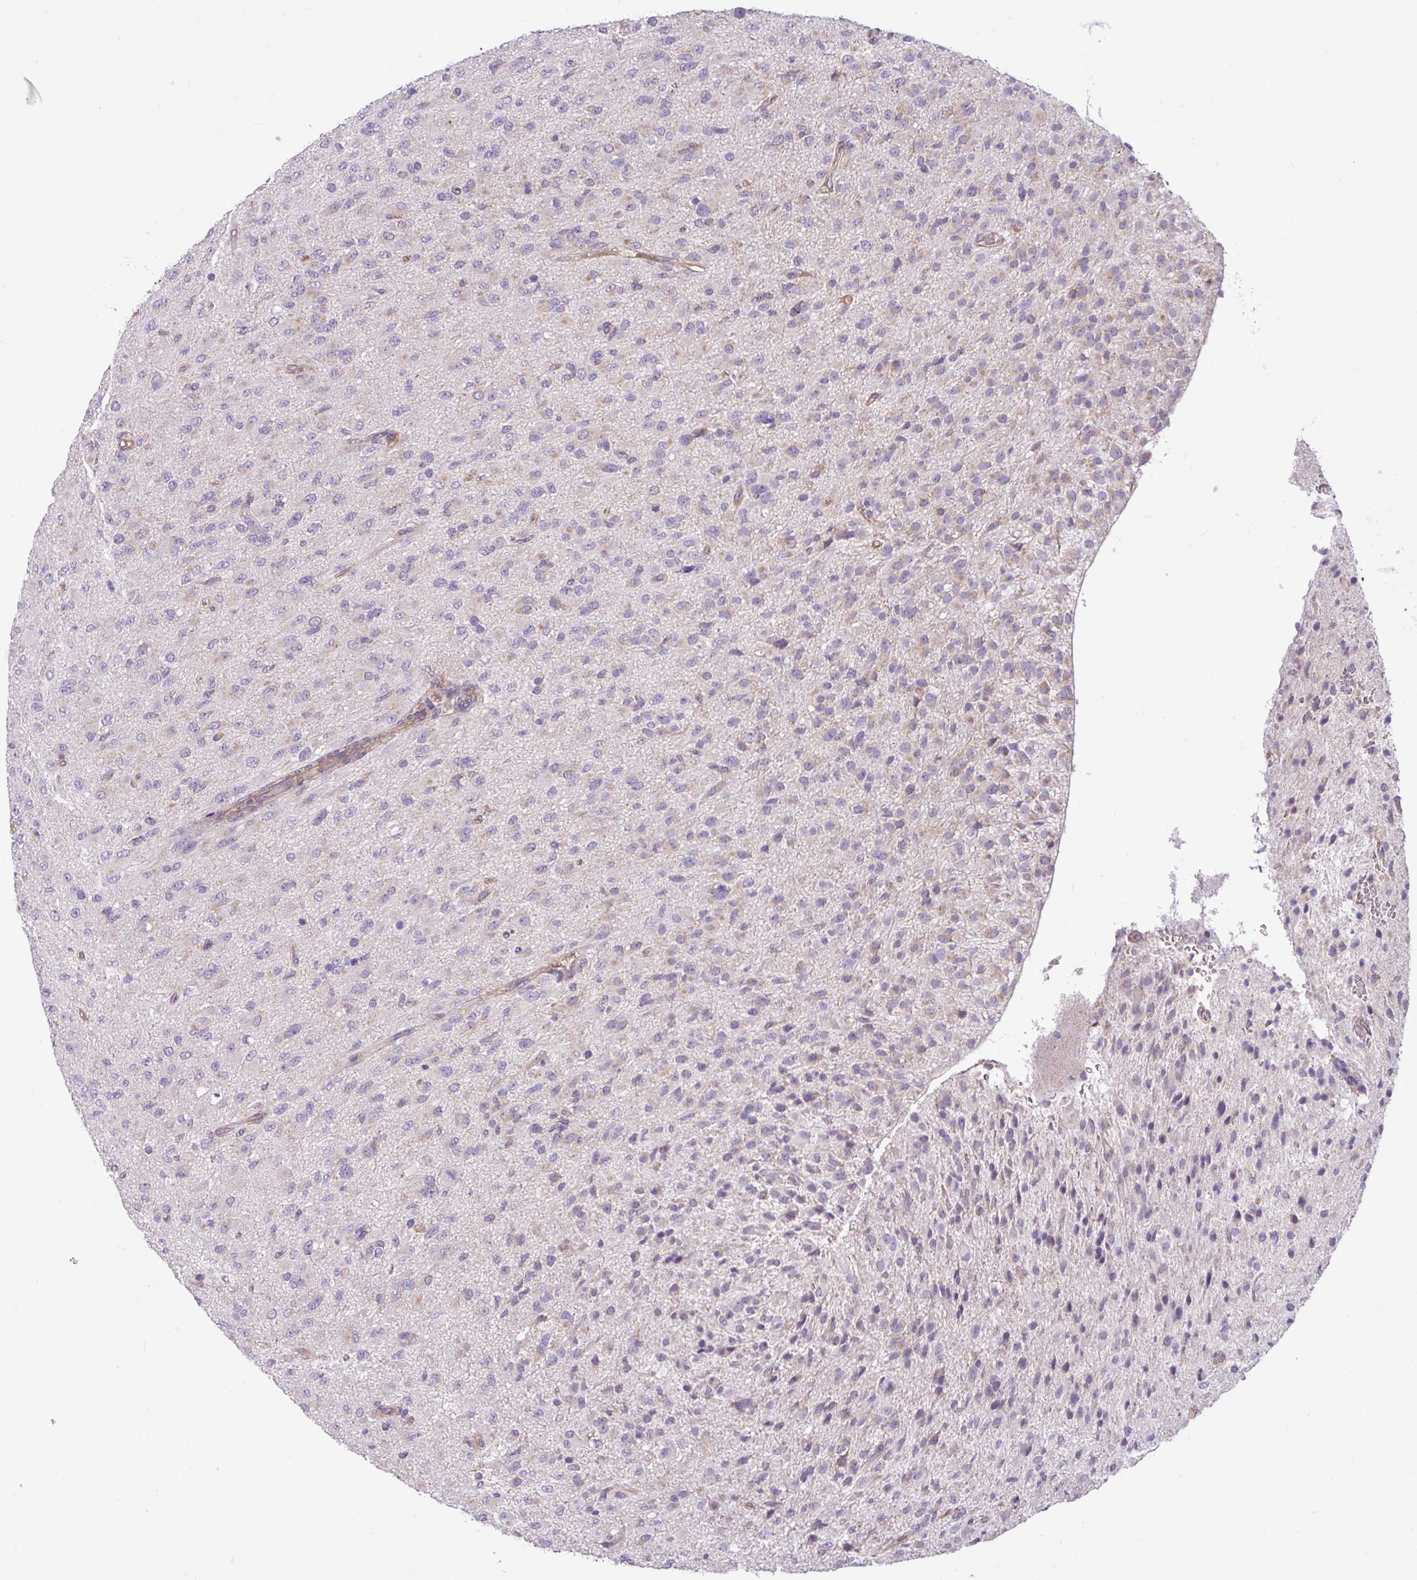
{"staining": {"intensity": "negative", "quantity": "none", "location": "none"}, "tissue": "glioma", "cell_type": "Tumor cells", "image_type": "cancer", "snomed": [{"axis": "morphology", "description": "Glioma, malignant, Low grade"}, {"axis": "topography", "description": "Brain"}], "caption": "A high-resolution image shows IHC staining of malignant low-grade glioma, which reveals no significant positivity in tumor cells.", "gene": "SLC23A2", "patient": {"sex": "male", "age": 65}}